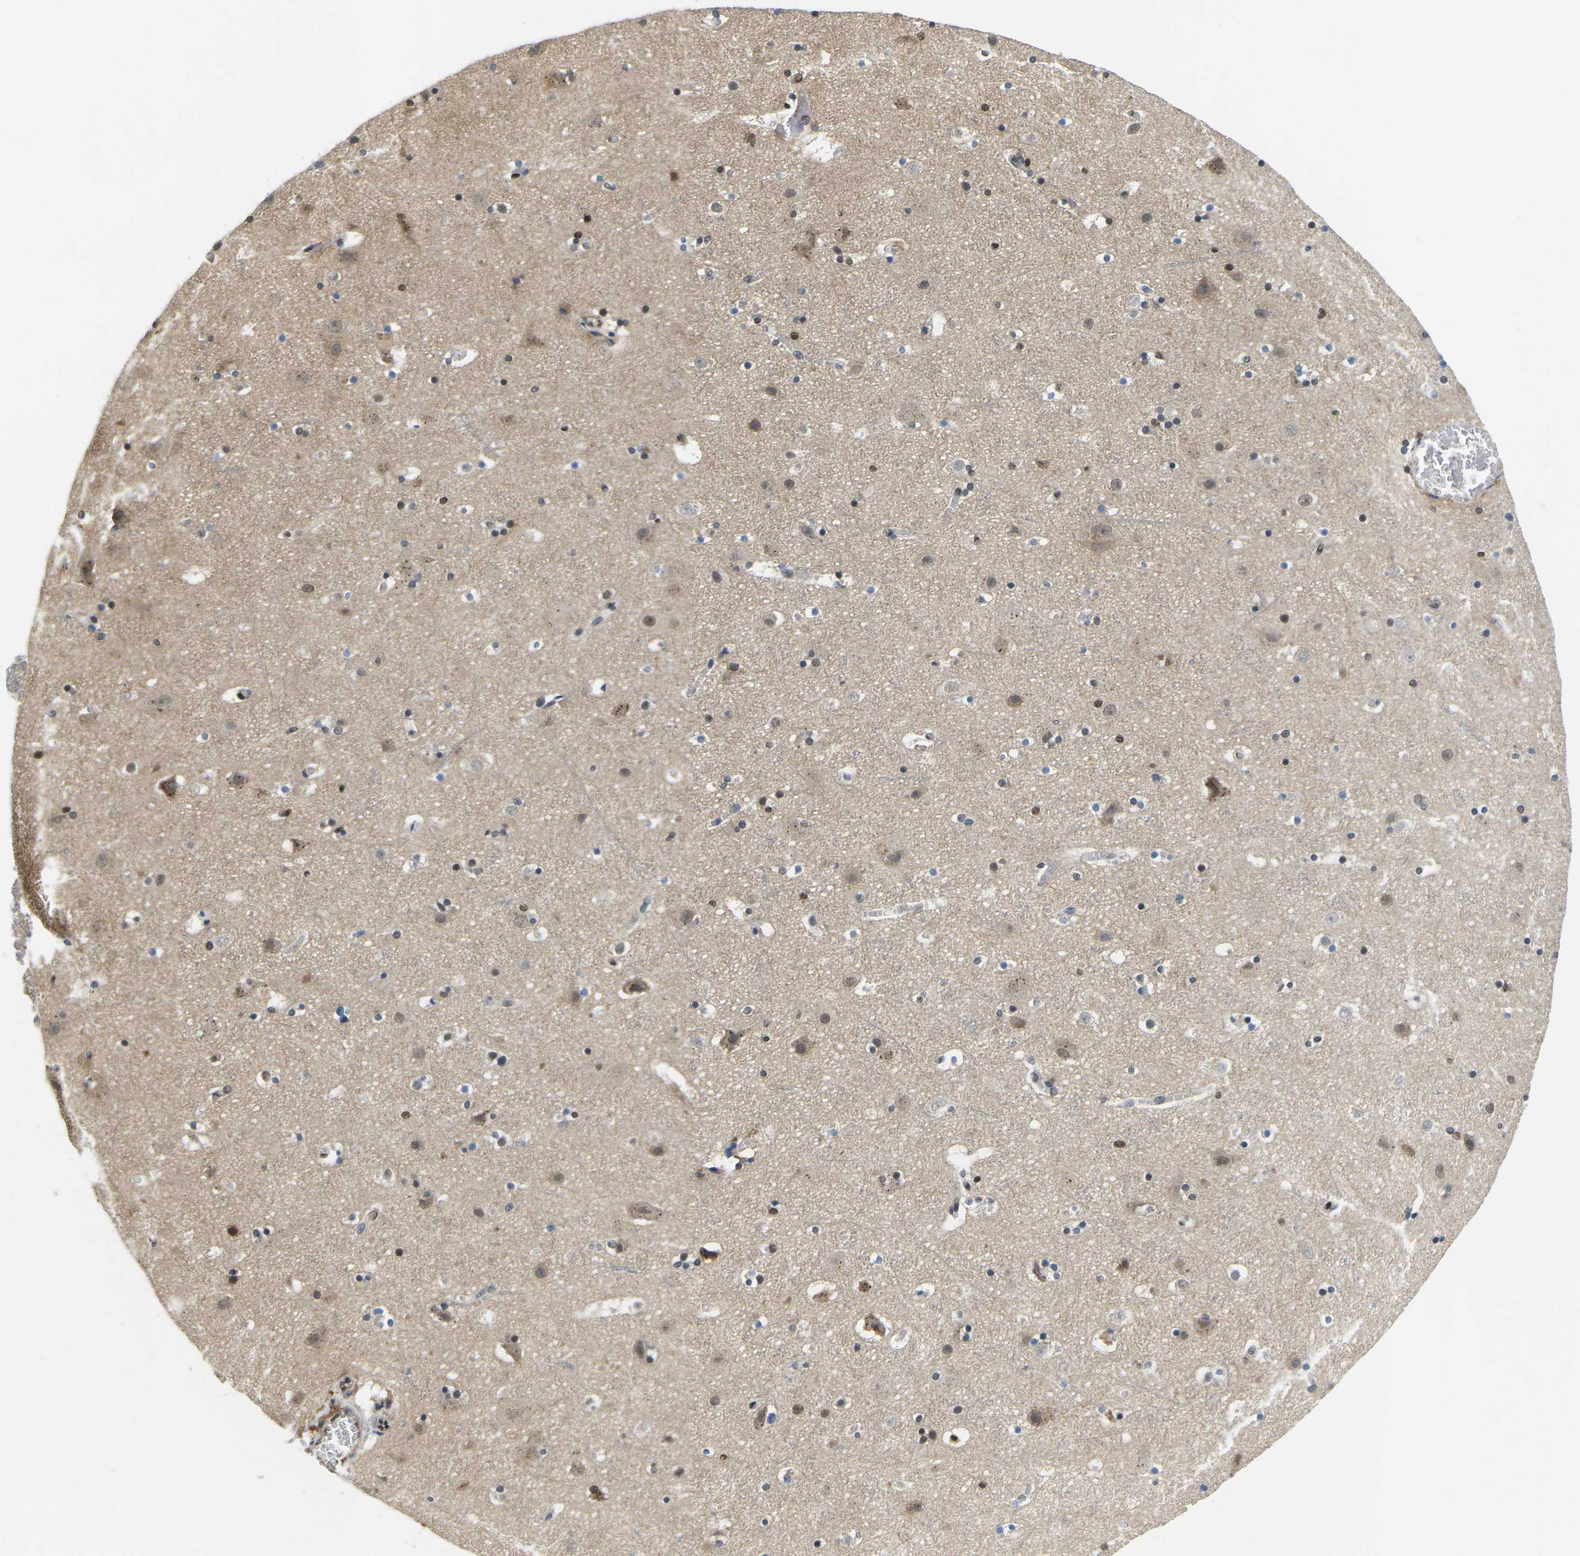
{"staining": {"intensity": "weak", "quantity": "25%-75%", "location": "cytoplasmic/membranous"}, "tissue": "cerebral cortex", "cell_type": "Endothelial cells", "image_type": "normal", "snomed": [{"axis": "morphology", "description": "Normal tissue, NOS"}, {"axis": "topography", "description": "Cerebral cortex"}], "caption": "Endothelial cells show low levels of weak cytoplasmic/membranous expression in about 25%-75% of cells in unremarkable cerebral cortex. The staining was performed using DAB (3,3'-diaminobenzidine), with brown indicating positive protein expression. Nuclei are stained blue with hematoxylin.", "gene": "ERBB4", "patient": {"sex": "male", "age": 45}}